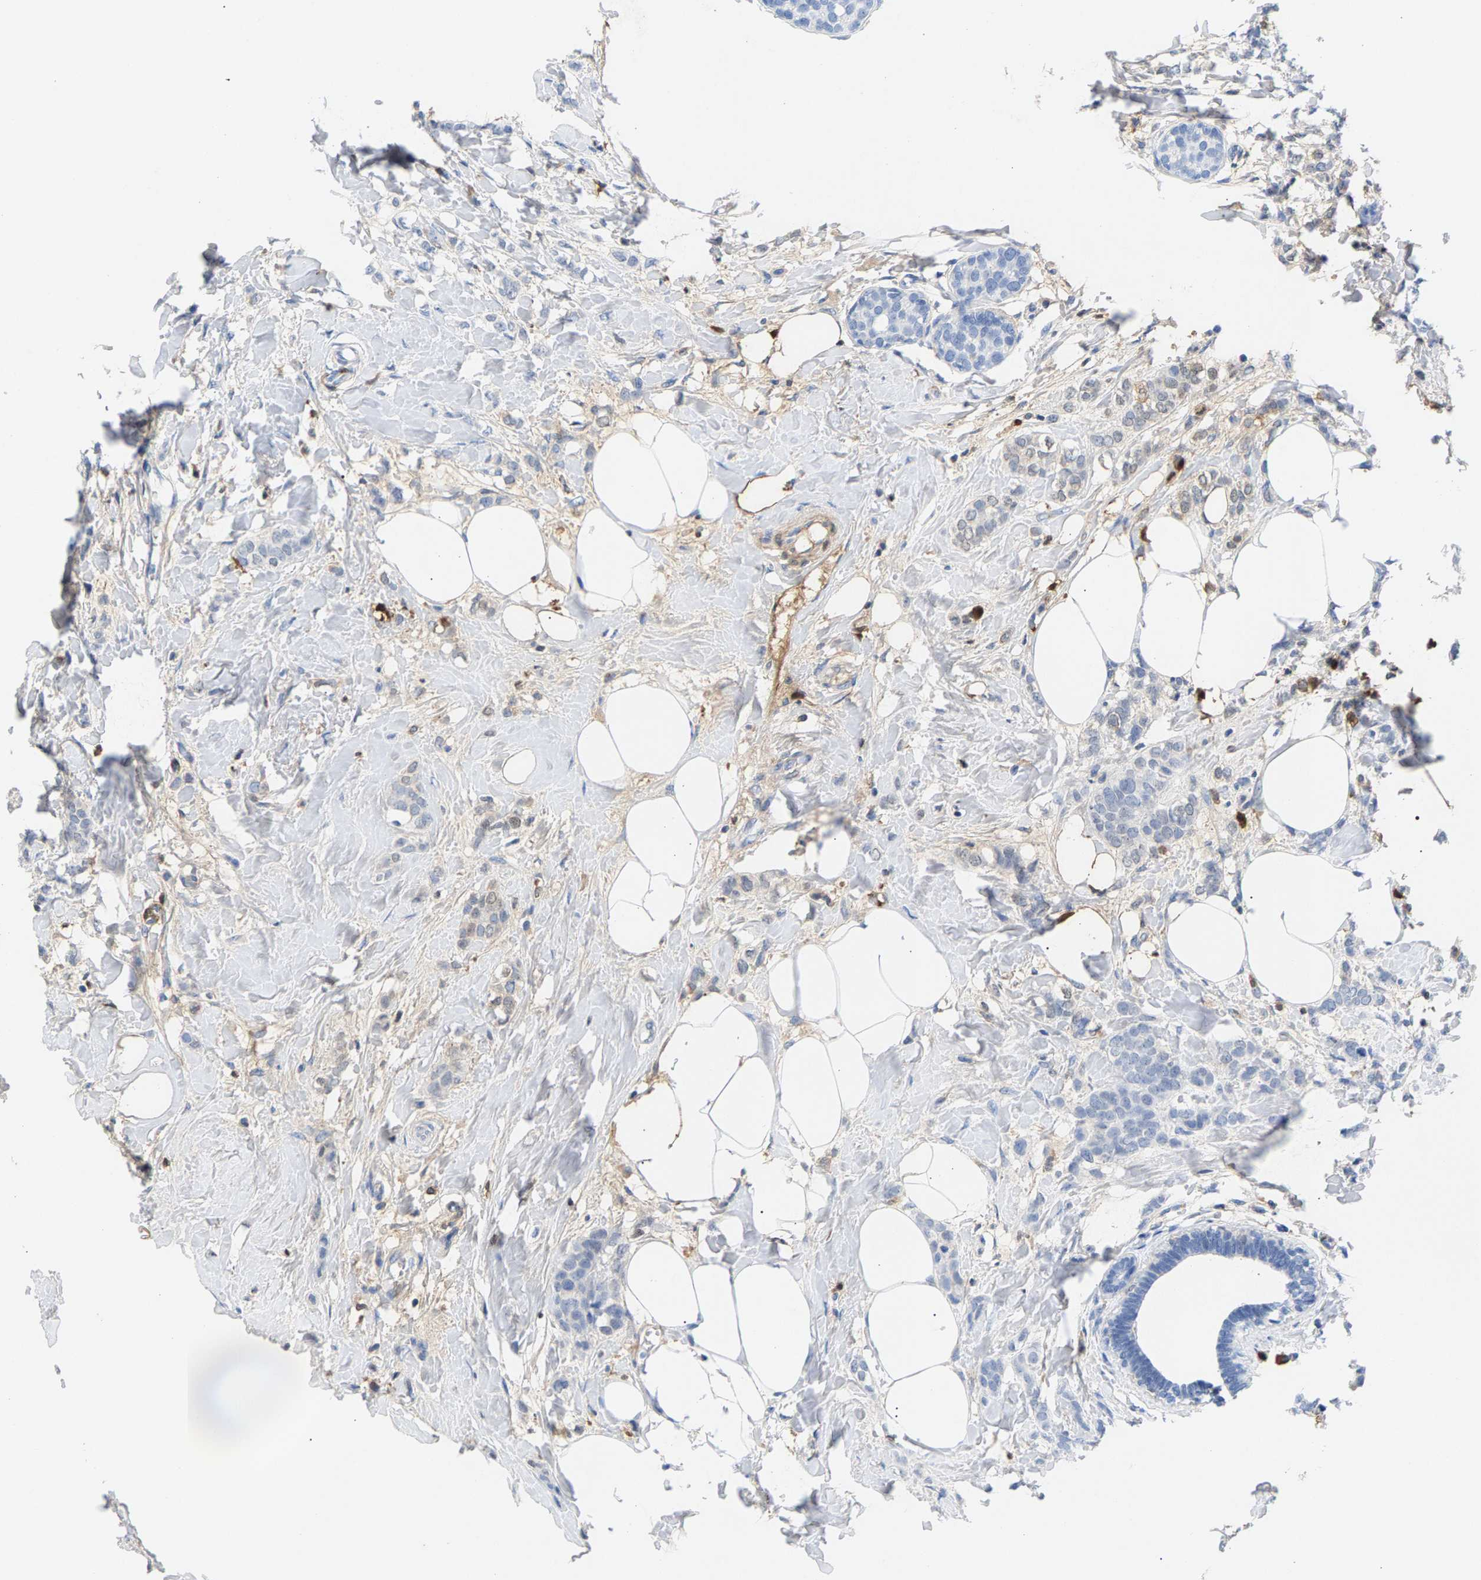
{"staining": {"intensity": "negative", "quantity": "none", "location": "none"}, "tissue": "breast cancer", "cell_type": "Tumor cells", "image_type": "cancer", "snomed": [{"axis": "morphology", "description": "Lobular carcinoma, in situ"}, {"axis": "morphology", "description": "Lobular carcinoma"}, {"axis": "topography", "description": "Breast"}], "caption": "Immunohistochemistry of human breast cancer (lobular carcinoma in situ) demonstrates no positivity in tumor cells.", "gene": "APOH", "patient": {"sex": "female", "age": 41}}